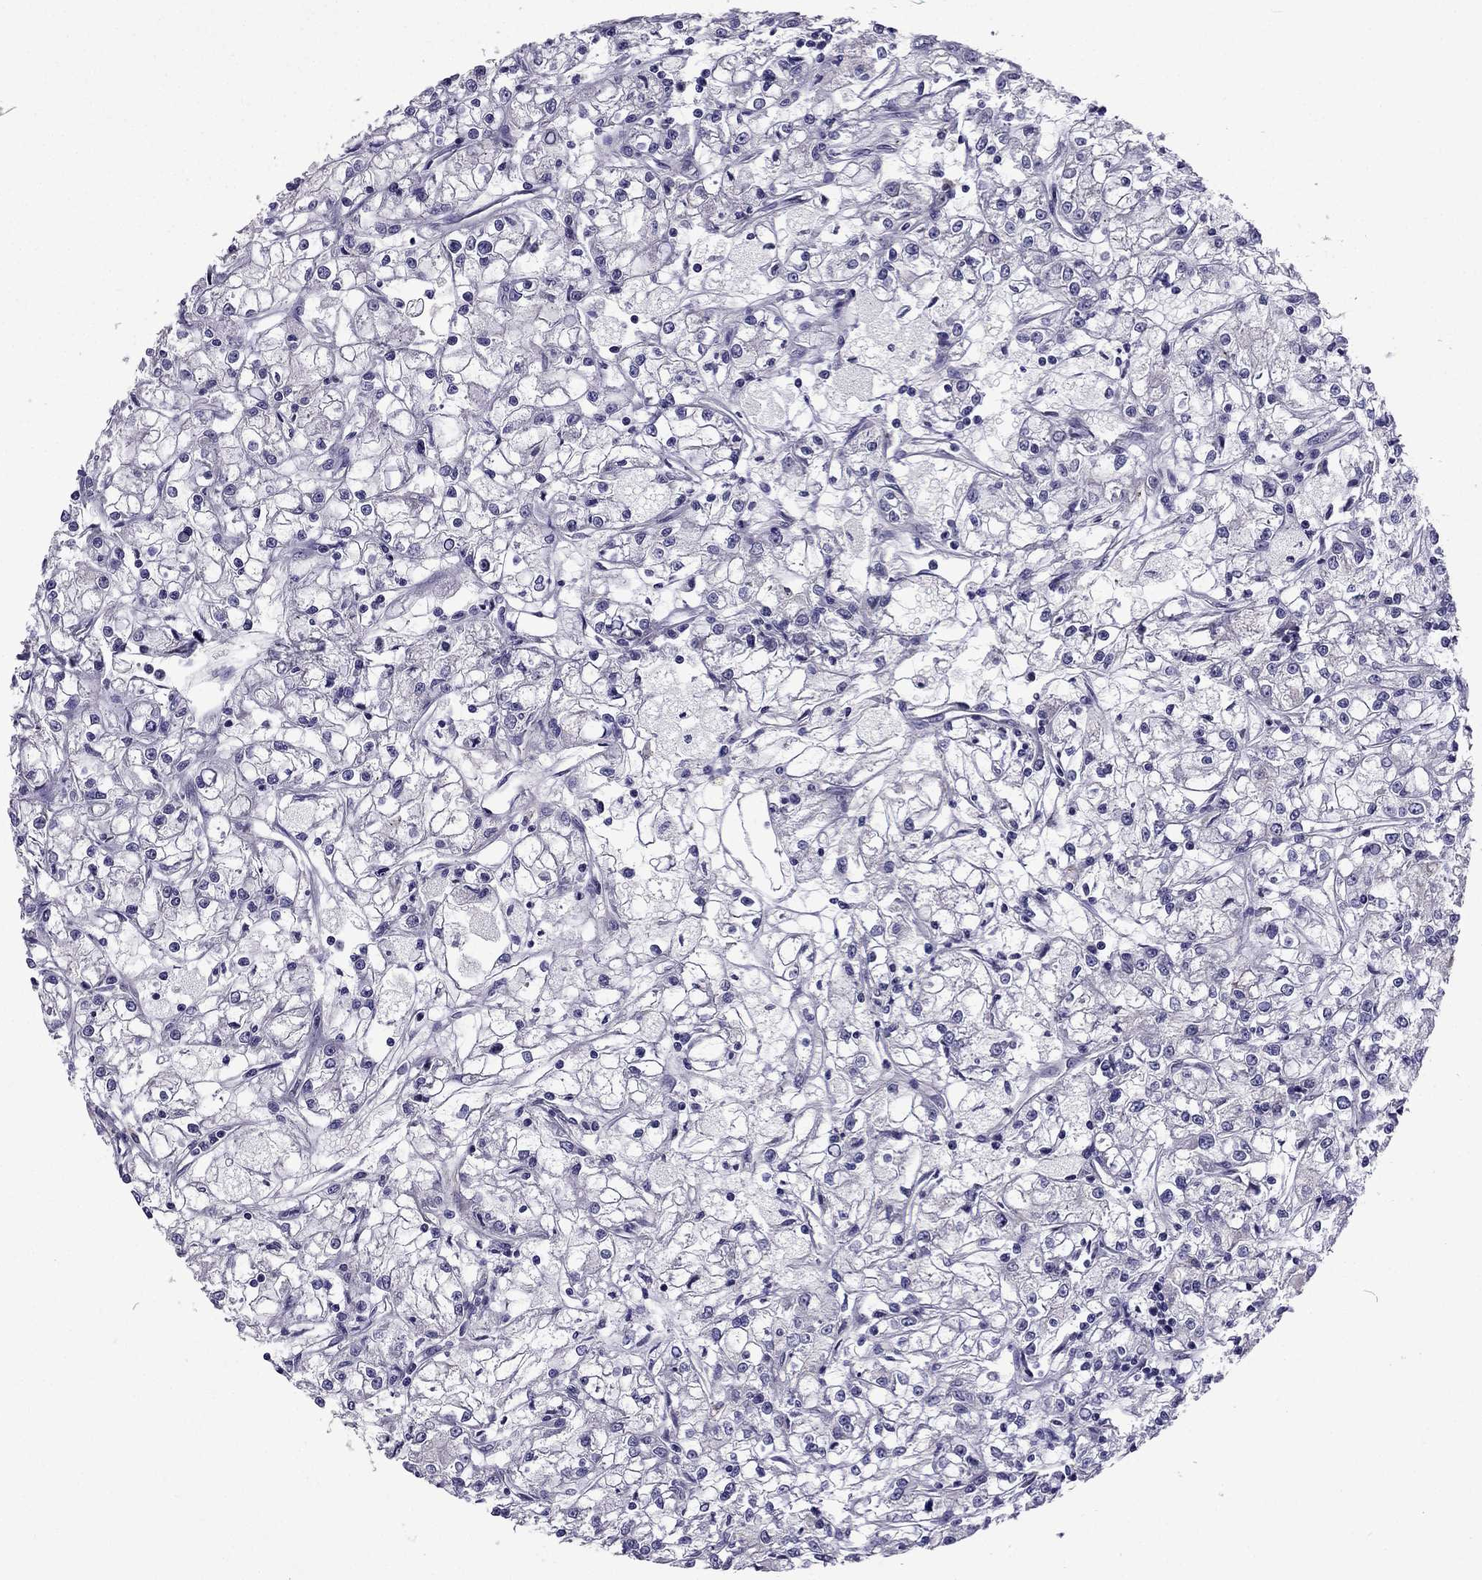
{"staining": {"intensity": "negative", "quantity": "none", "location": "none"}, "tissue": "renal cancer", "cell_type": "Tumor cells", "image_type": "cancer", "snomed": [{"axis": "morphology", "description": "Adenocarcinoma, NOS"}, {"axis": "topography", "description": "Kidney"}], "caption": "Protein analysis of renal adenocarcinoma reveals no significant positivity in tumor cells. (Stains: DAB (3,3'-diaminobenzidine) immunohistochemistry with hematoxylin counter stain, Microscopy: brightfield microscopy at high magnification).", "gene": "CDK5", "patient": {"sex": "female", "age": 59}}